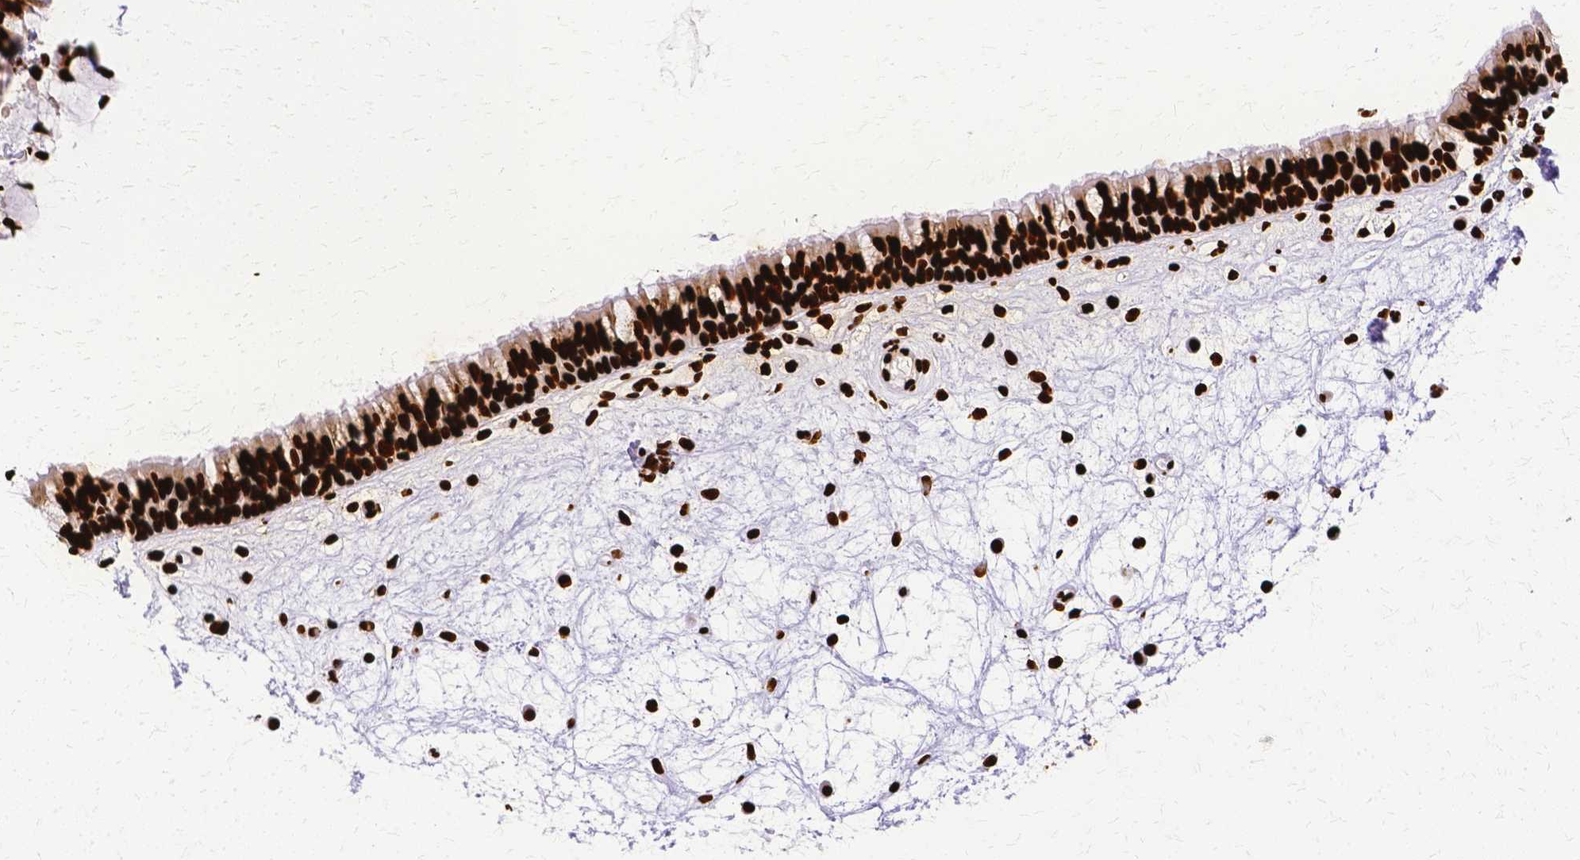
{"staining": {"intensity": "strong", "quantity": ">75%", "location": "nuclear"}, "tissue": "nasopharynx", "cell_type": "Respiratory epithelial cells", "image_type": "normal", "snomed": [{"axis": "morphology", "description": "Normal tissue, NOS"}, {"axis": "topography", "description": "Nasopharynx"}], "caption": "An immunohistochemistry (IHC) photomicrograph of normal tissue is shown. Protein staining in brown shows strong nuclear positivity in nasopharynx within respiratory epithelial cells. (Stains: DAB (3,3'-diaminobenzidine) in brown, nuclei in blue, Microscopy: brightfield microscopy at high magnification).", "gene": "SFPQ", "patient": {"sex": "male", "age": 69}}